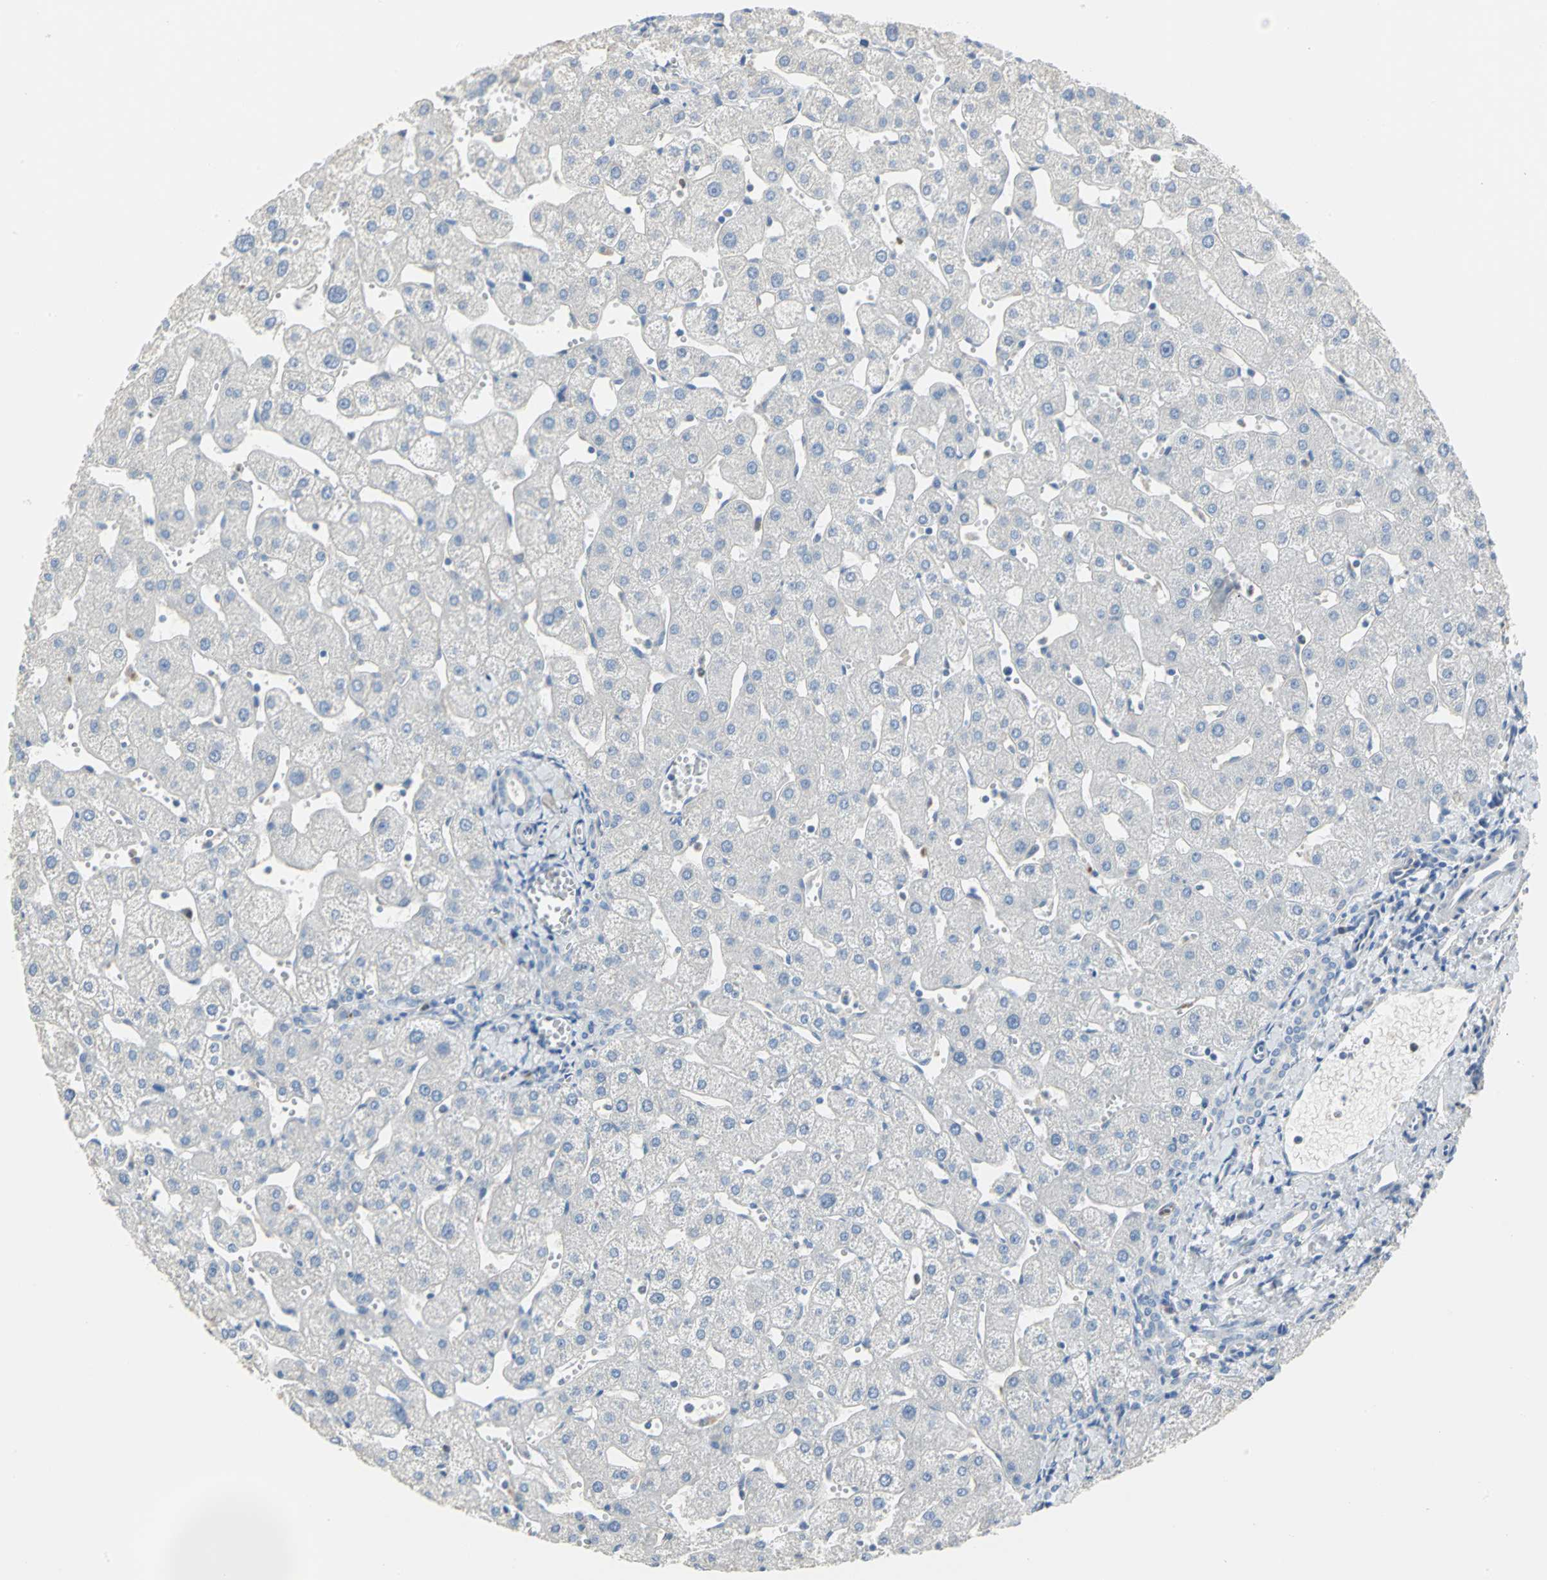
{"staining": {"intensity": "negative", "quantity": "none", "location": "none"}, "tissue": "liver", "cell_type": "Cholangiocytes", "image_type": "normal", "snomed": [{"axis": "morphology", "description": "Normal tissue, NOS"}, {"axis": "topography", "description": "Liver"}], "caption": "Liver stained for a protein using IHC shows no expression cholangiocytes.", "gene": "DLGAP5", "patient": {"sex": "male", "age": 67}}